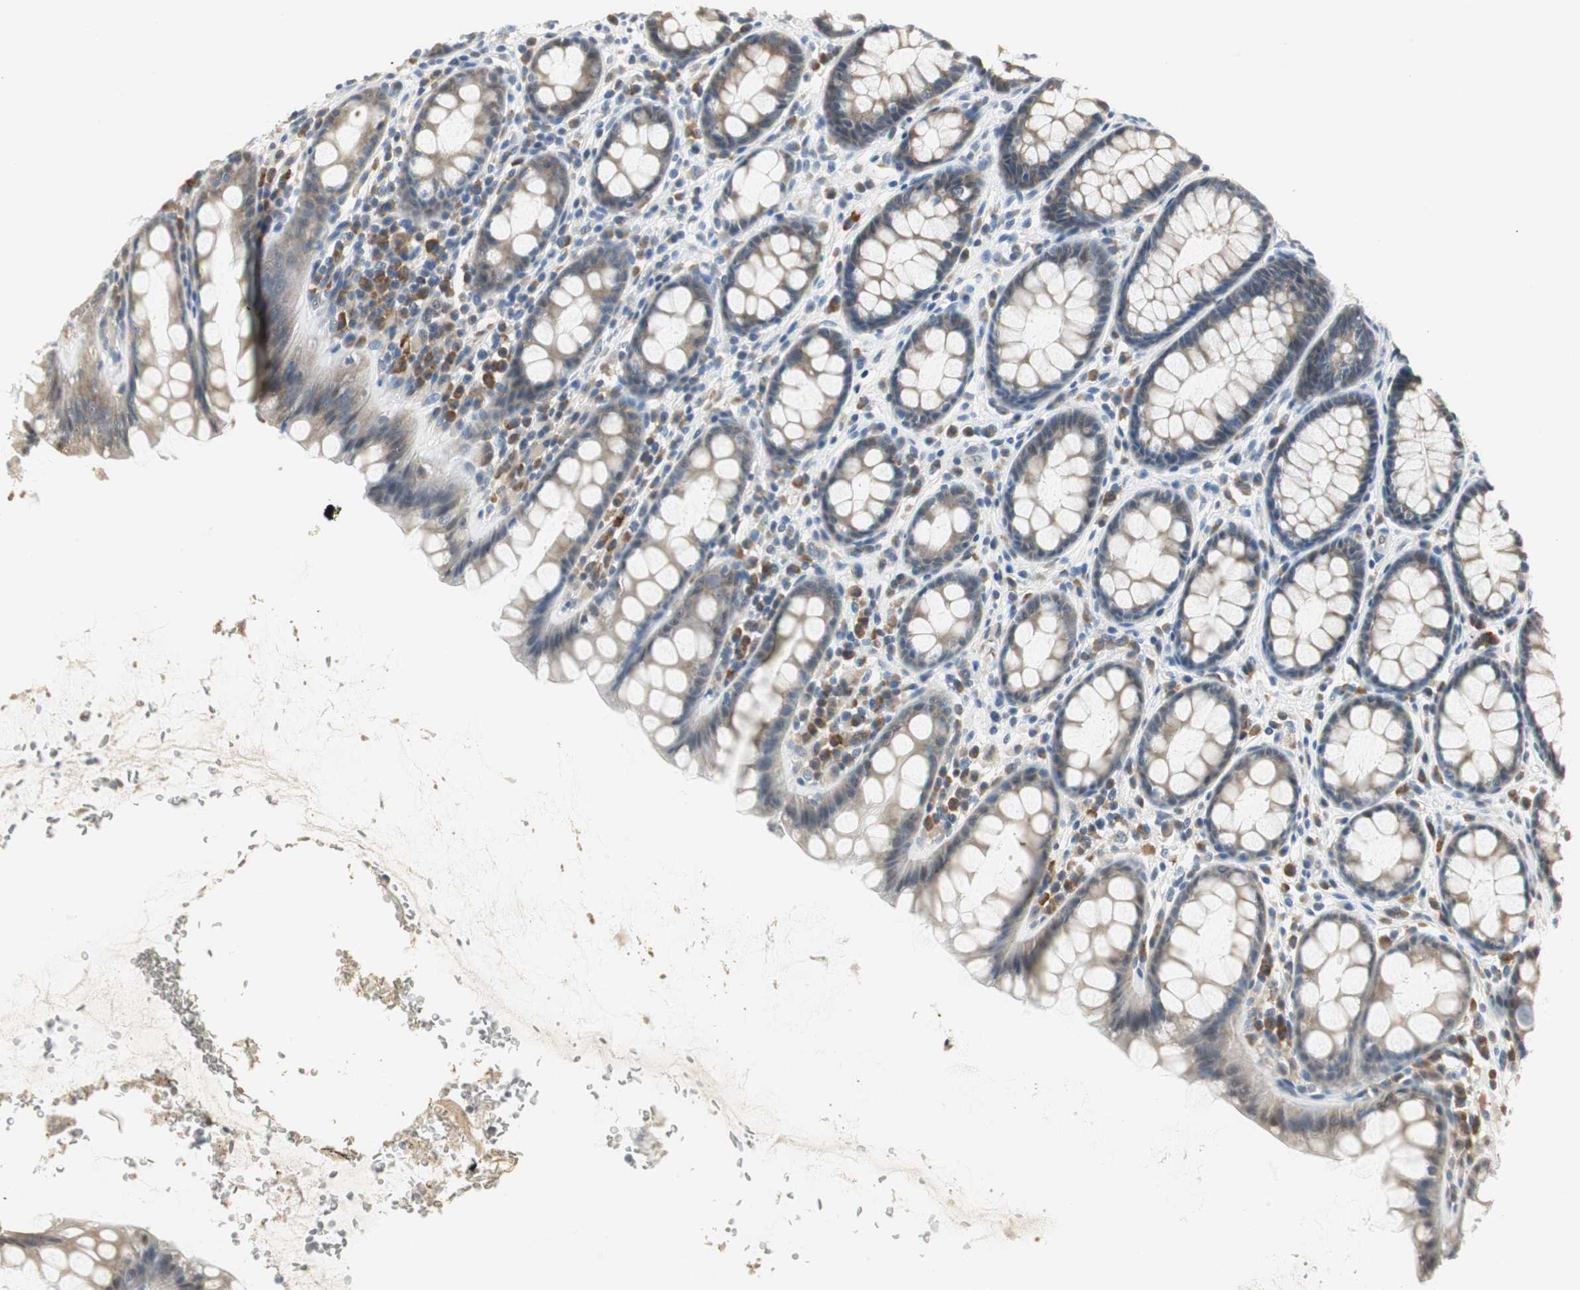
{"staining": {"intensity": "weak", "quantity": "25%-75%", "location": "cytoplasmic/membranous"}, "tissue": "rectum", "cell_type": "Glandular cells", "image_type": "normal", "snomed": [{"axis": "morphology", "description": "Normal tissue, NOS"}, {"axis": "topography", "description": "Rectum"}], "caption": "DAB immunohistochemical staining of normal human rectum shows weak cytoplasmic/membranous protein positivity in about 25%-75% of glandular cells. (IHC, brightfield microscopy, high magnification).", "gene": "CCT5", "patient": {"sex": "male", "age": 92}}